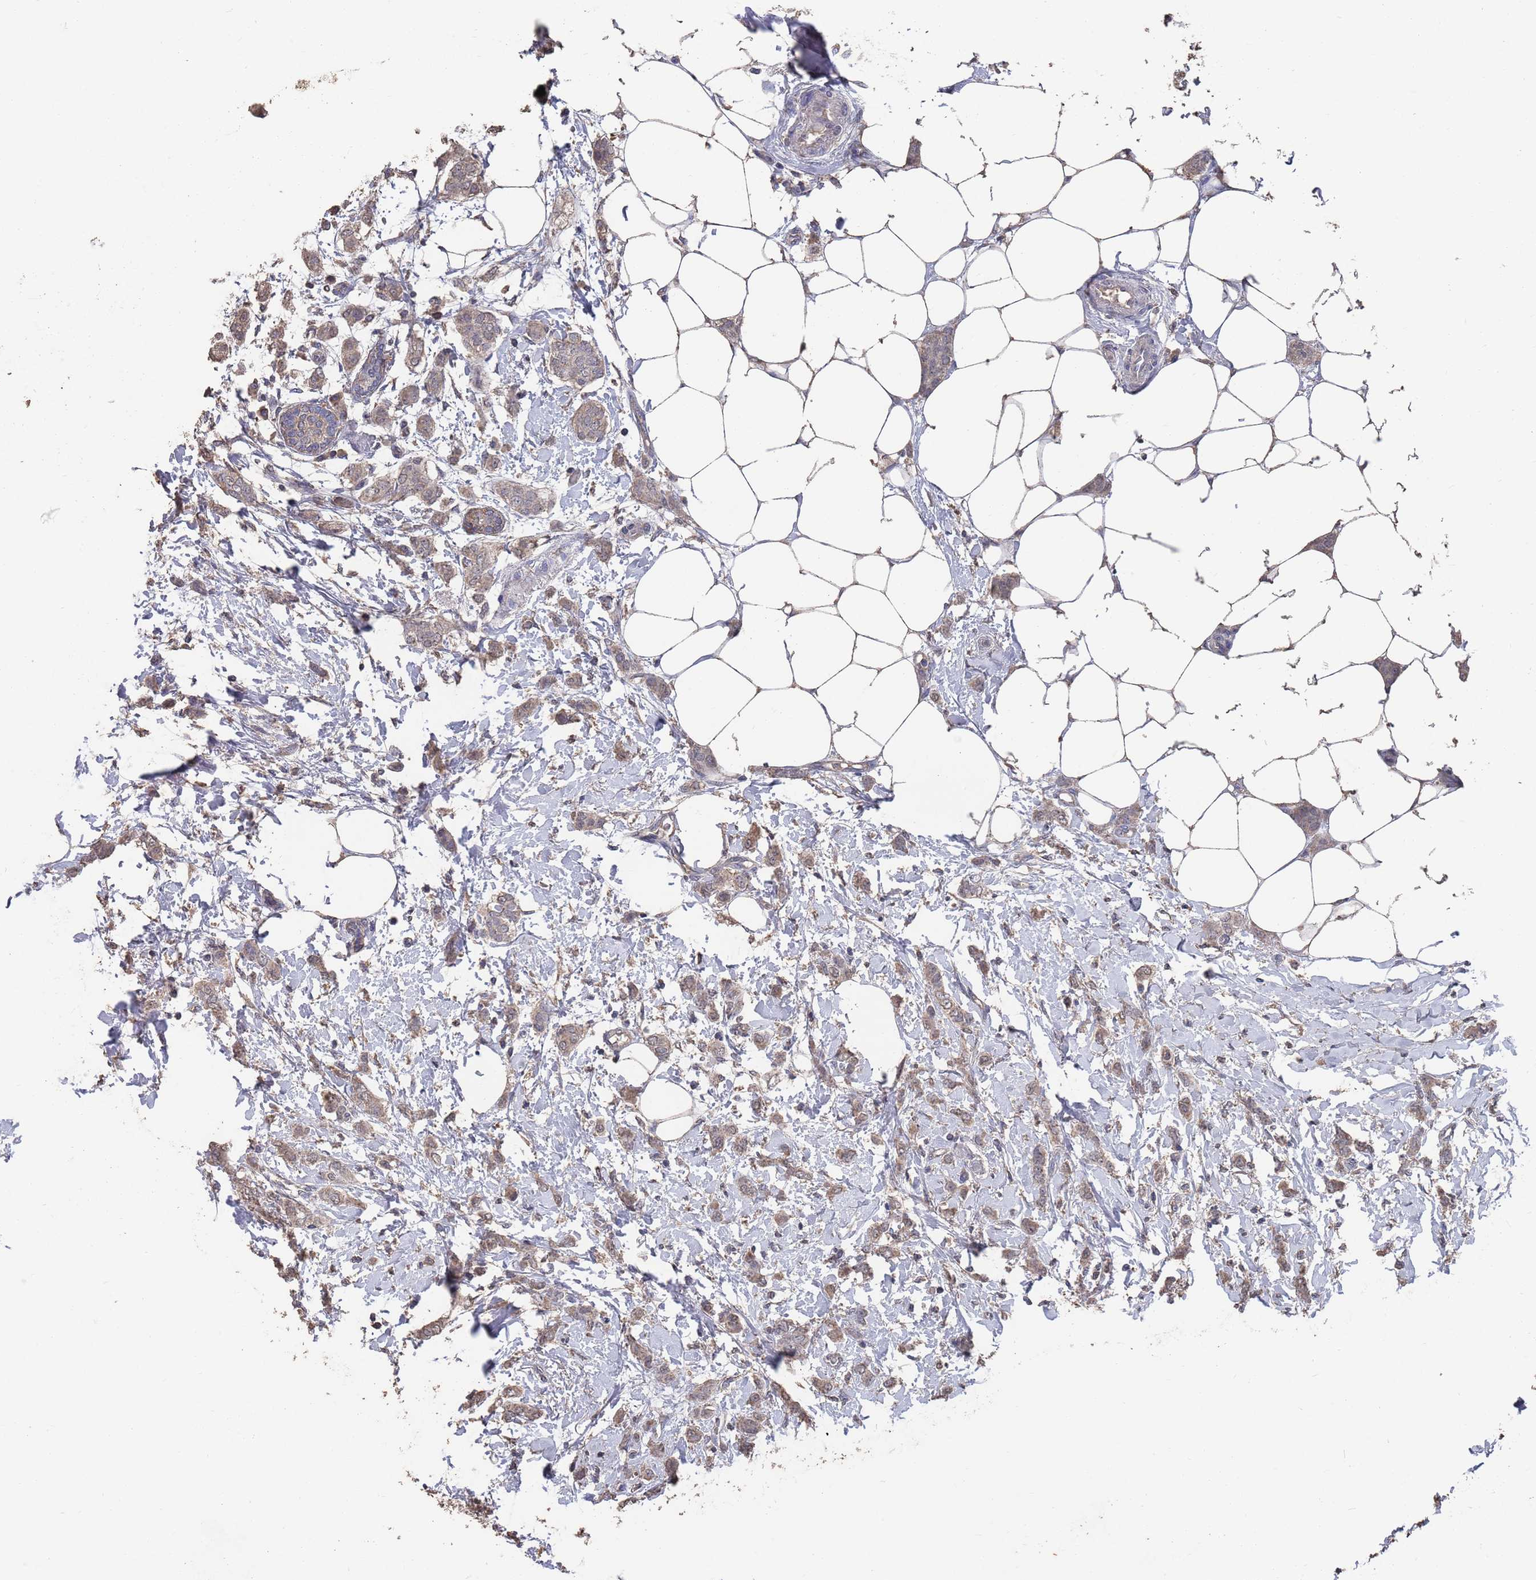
{"staining": {"intensity": "weak", "quantity": ">75%", "location": "cytoplasmic/membranous"}, "tissue": "breast cancer", "cell_type": "Tumor cells", "image_type": "cancer", "snomed": [{"axis": "morphology", "description": "Duct carcinoma"}, {"axis": "topography", "description": "Breast"}], "caption": "Weak cytoplasmic/membranous expression is appreciated in about >75% of tumor cells in invasive ductal carcinoma (breast).", "gene": "BTBD18", "patient": {"sex": "female", "age": 72}}